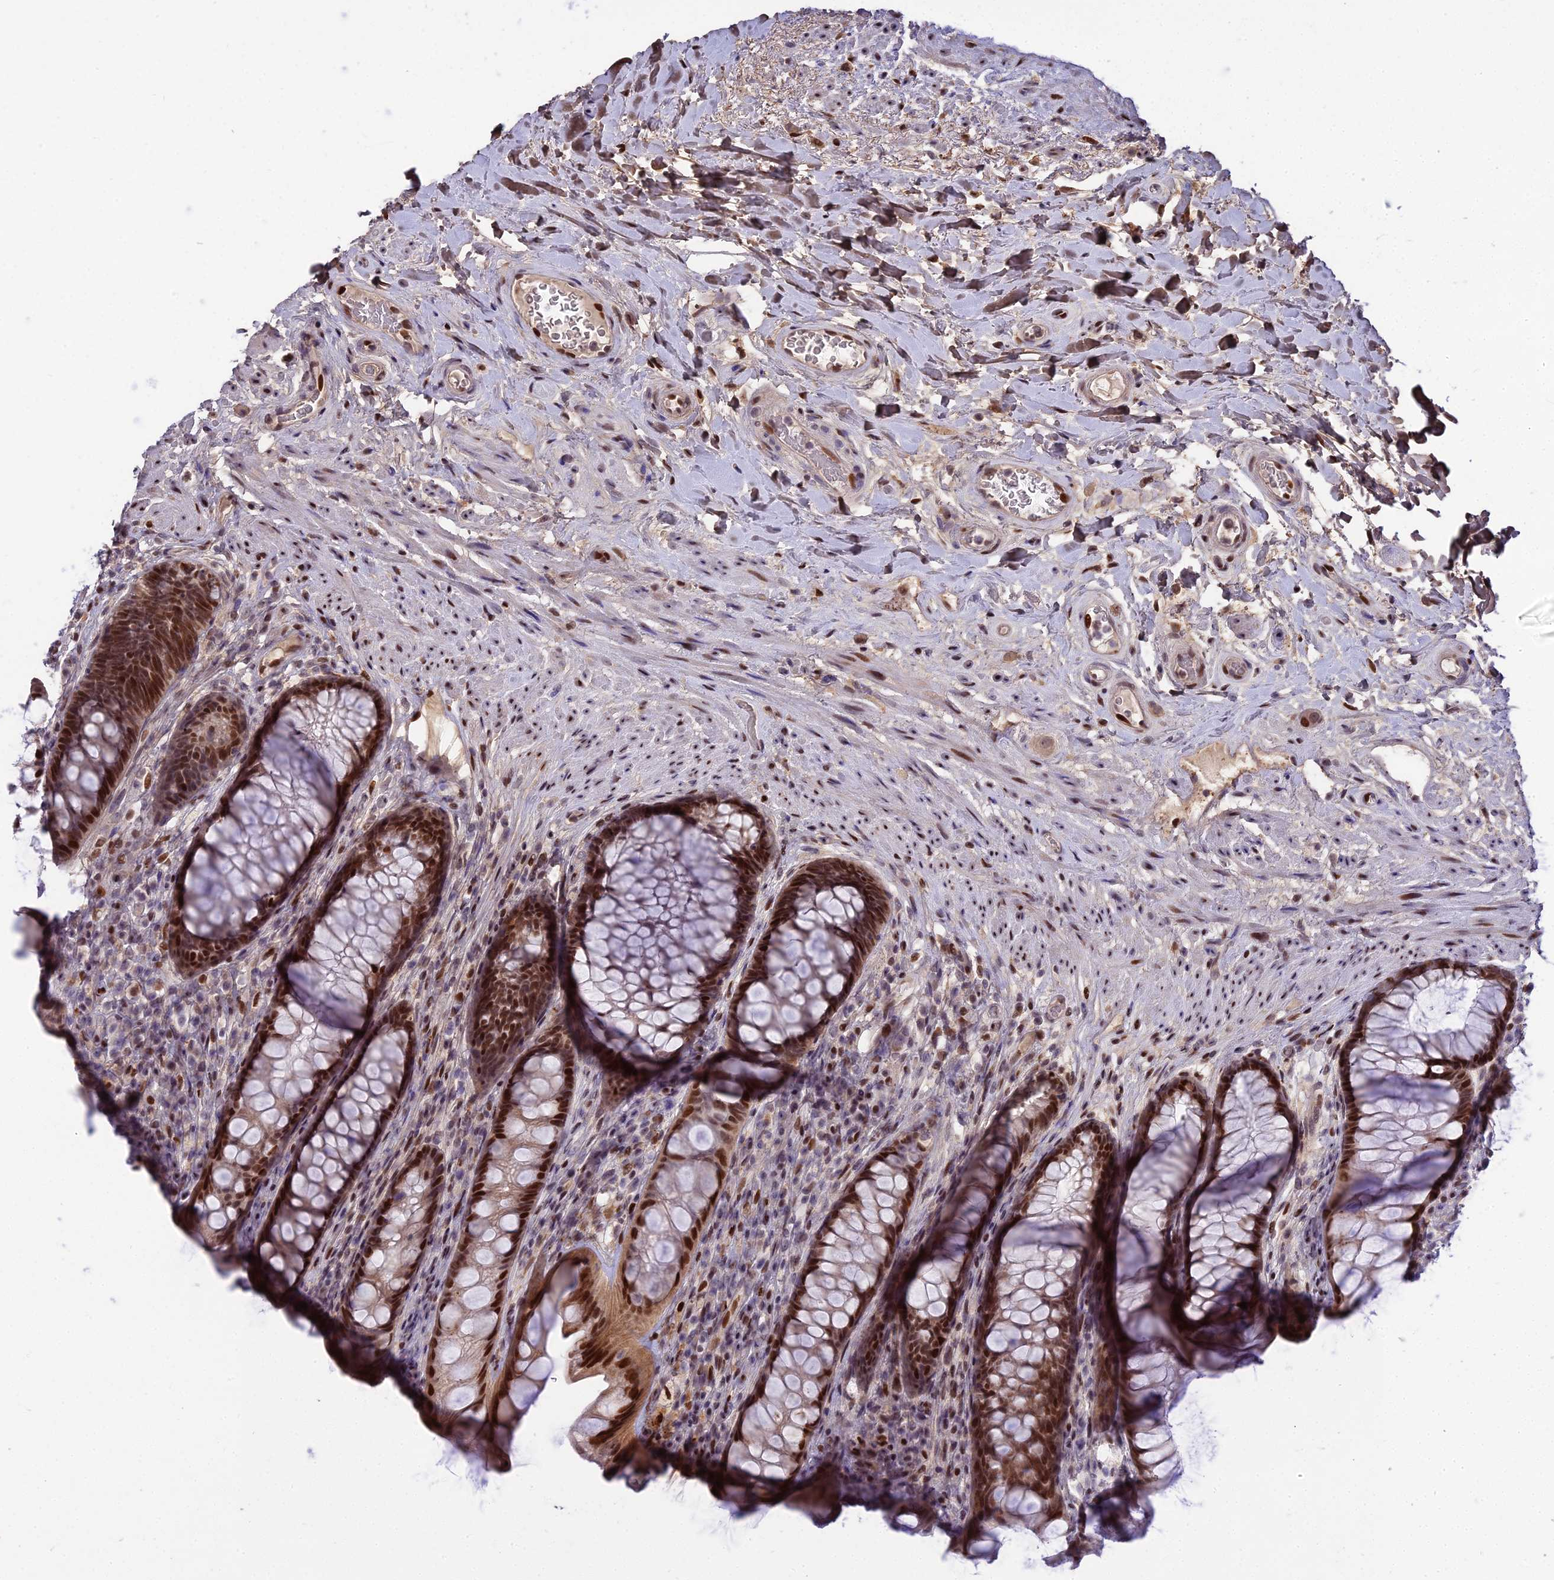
{"staining": {"intensity": "strong", "quantity": ">75%", "location": "cytoplasmic/membranous,nuclear"}, "tissue": "rectum", "cell_type": "Glandular cells", "image_type": "normal", "snomed": [{"axis": "morphology", "description": "Normal tissue, NOS"}, {"axis": "topography", "description": "Rectum"}], "caption": "Immunohistochemical staining of normal human rectum shows >75% levels of strong cytoplasmic/membranous,nuclear protein staining in about >75% of glandular cells.", "gene": "ZNF707", "patient": {"sex": "male", "age": 74}}